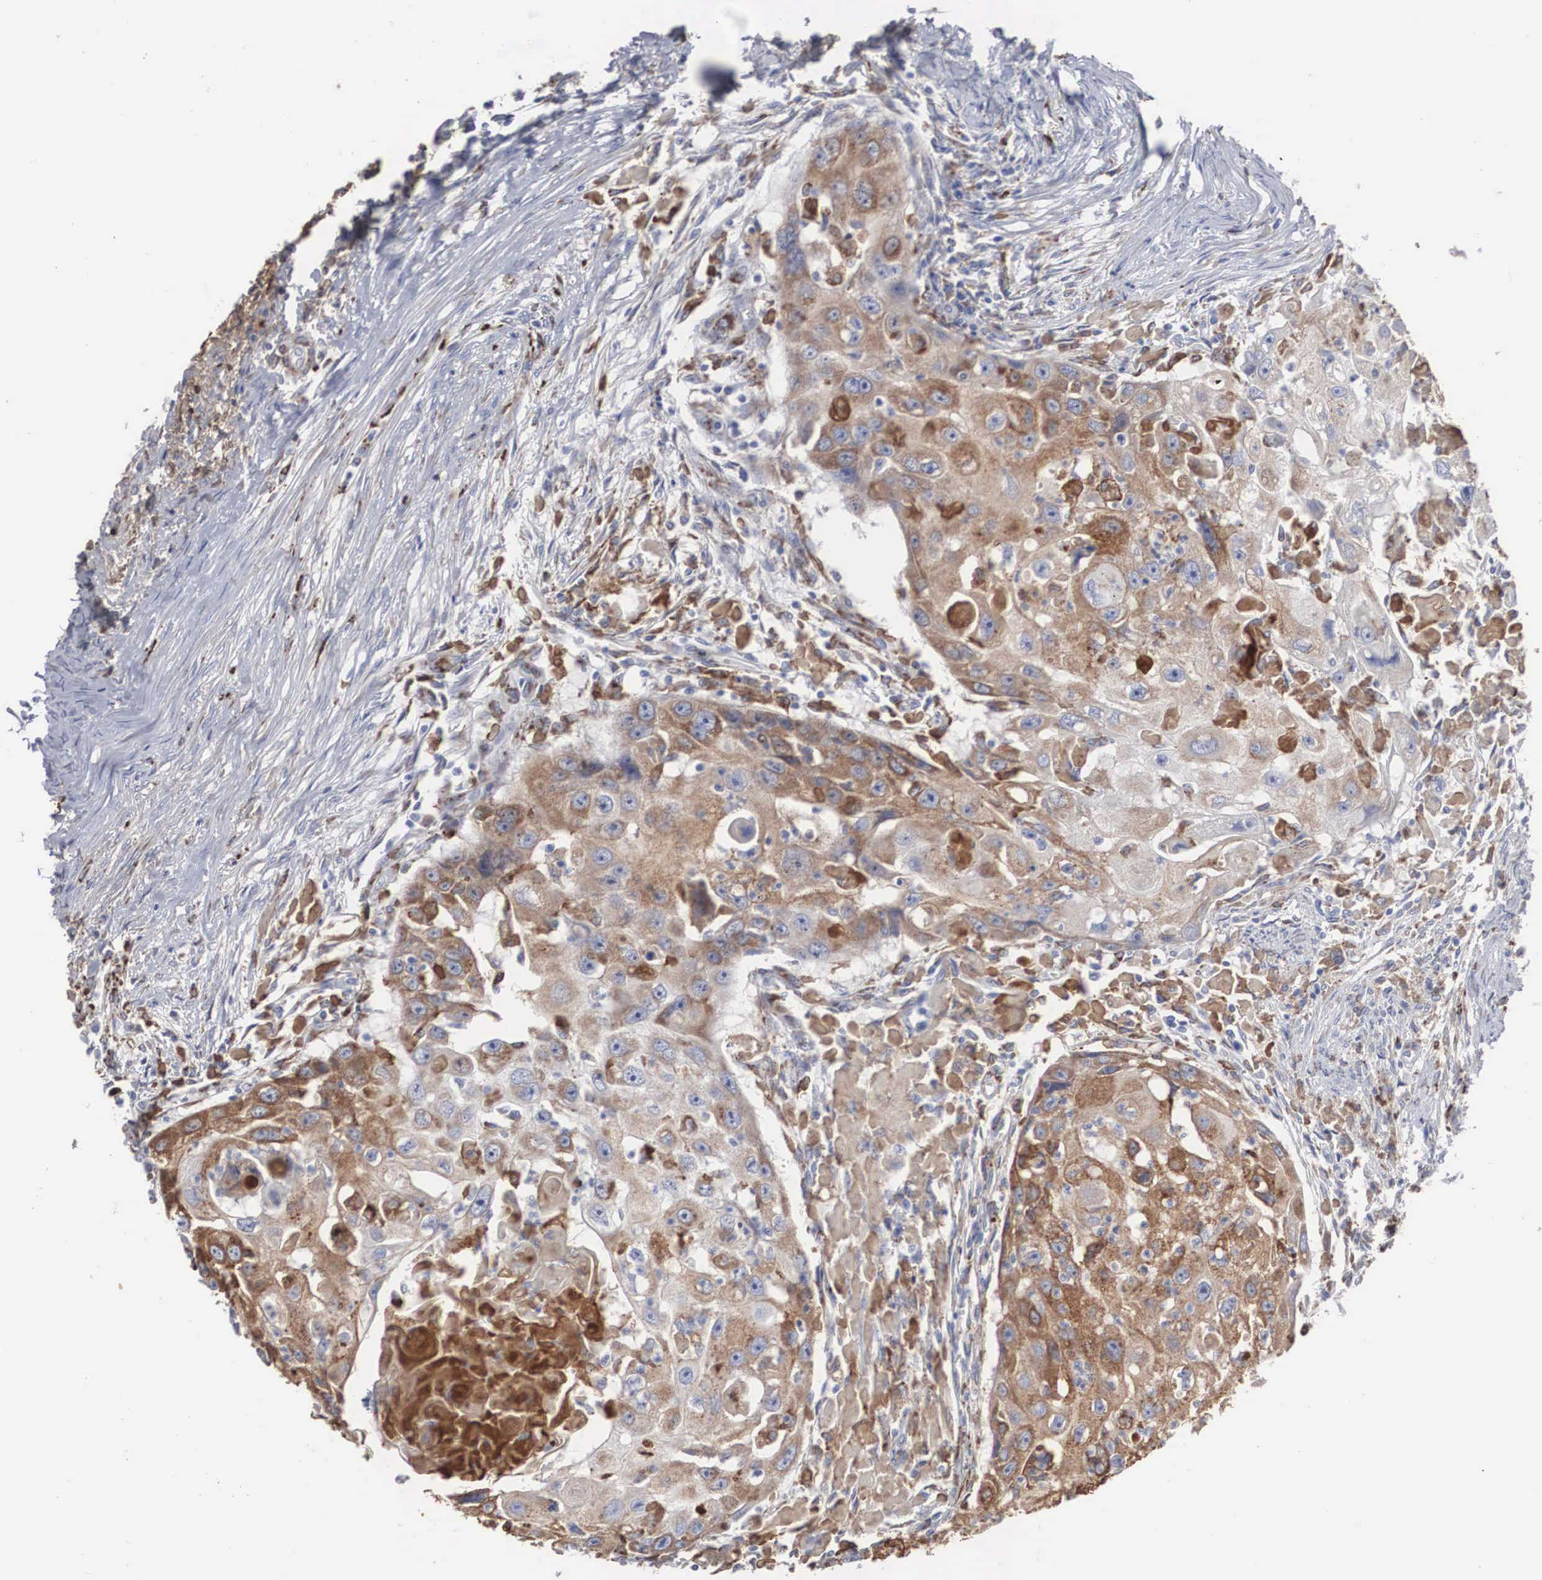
{"staining": {"intensity": "moderate", "quantity": ">75%", "location": "cytoplasmic/membranous"}, "tissue": "head and neck cancer", "cell_type": "Tumor cells", "image_type": "cancer", "snomed": [{"axis": "morphology", "description": "Squamous cell carcinoma, NOS"}, {"axis": "topography", "description": "Head-Neck"}], "caption": "IHC image of neoplastic tissue: human head and neck cancer (squamous cell carcinoma) stained using IHC shows medium levels of moderate protein expression localized specifically in the cytoplasmic/membranous of tumor cells, appearing as a cytoplasmic/membranous brown color.", "gene": "LGALS3BP", "patient": {"sex": "male", "age": 64}}